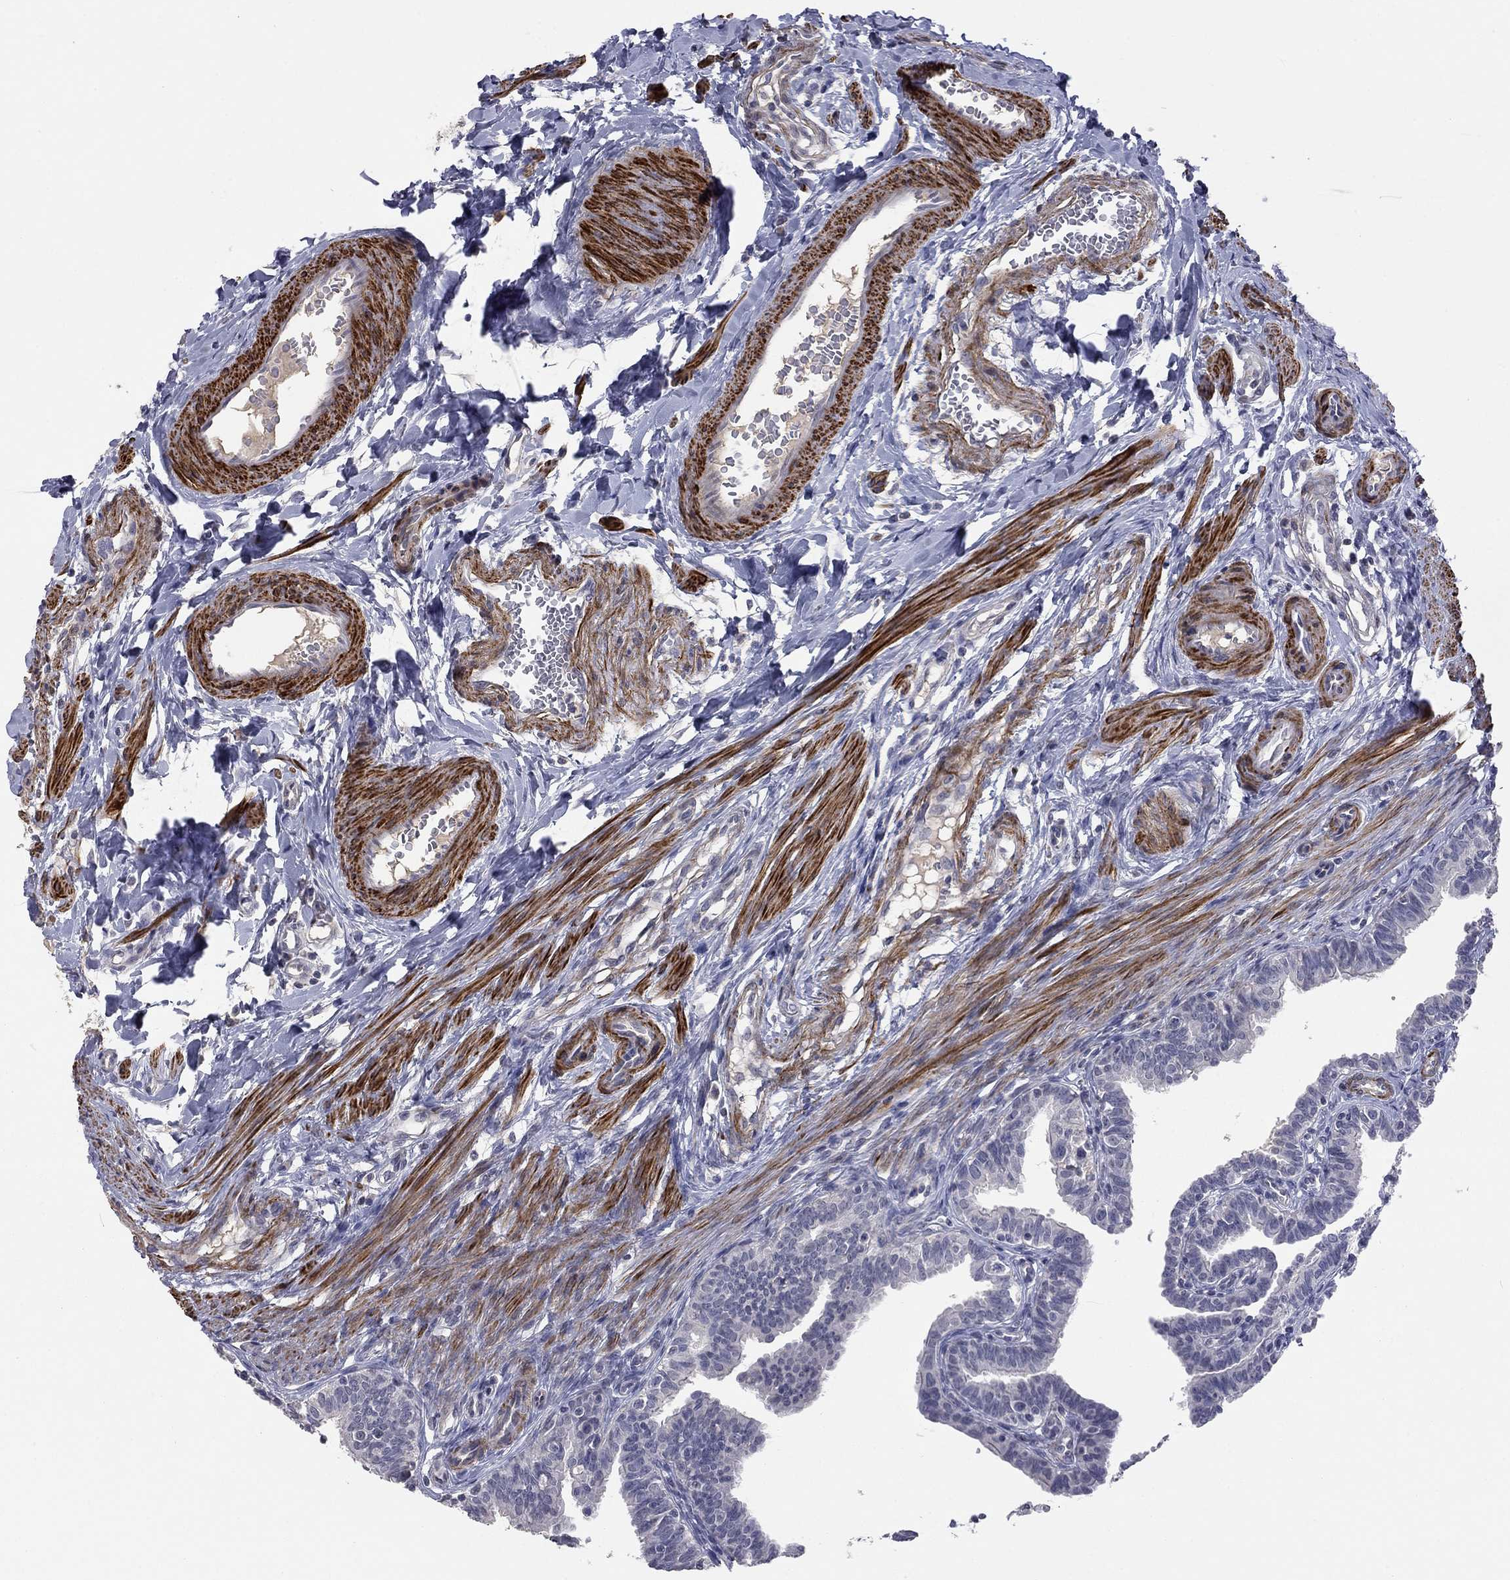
{"staining": {"intensity": "negative", "quantity": "none", "location": "none"}, "tissue": "fallopian tube", "cell_type": "Glandular cells", "image_type": "normal", "snomed": [{"axis": "morphology", "description": "Normal tissue, NOS"}, {"axis": "topography", "description": "Fallopian tube"}], "caption": "Immunohistochemistry (IHC) image of unremarkable fallopian tube: human fallopian tube stained with DAB (3,3'-diaminobenzidine) exhibits no significant protein expression in glandular cells.", "gene": "IP6K3", "patient": {"sex": "female", "age": 36}}